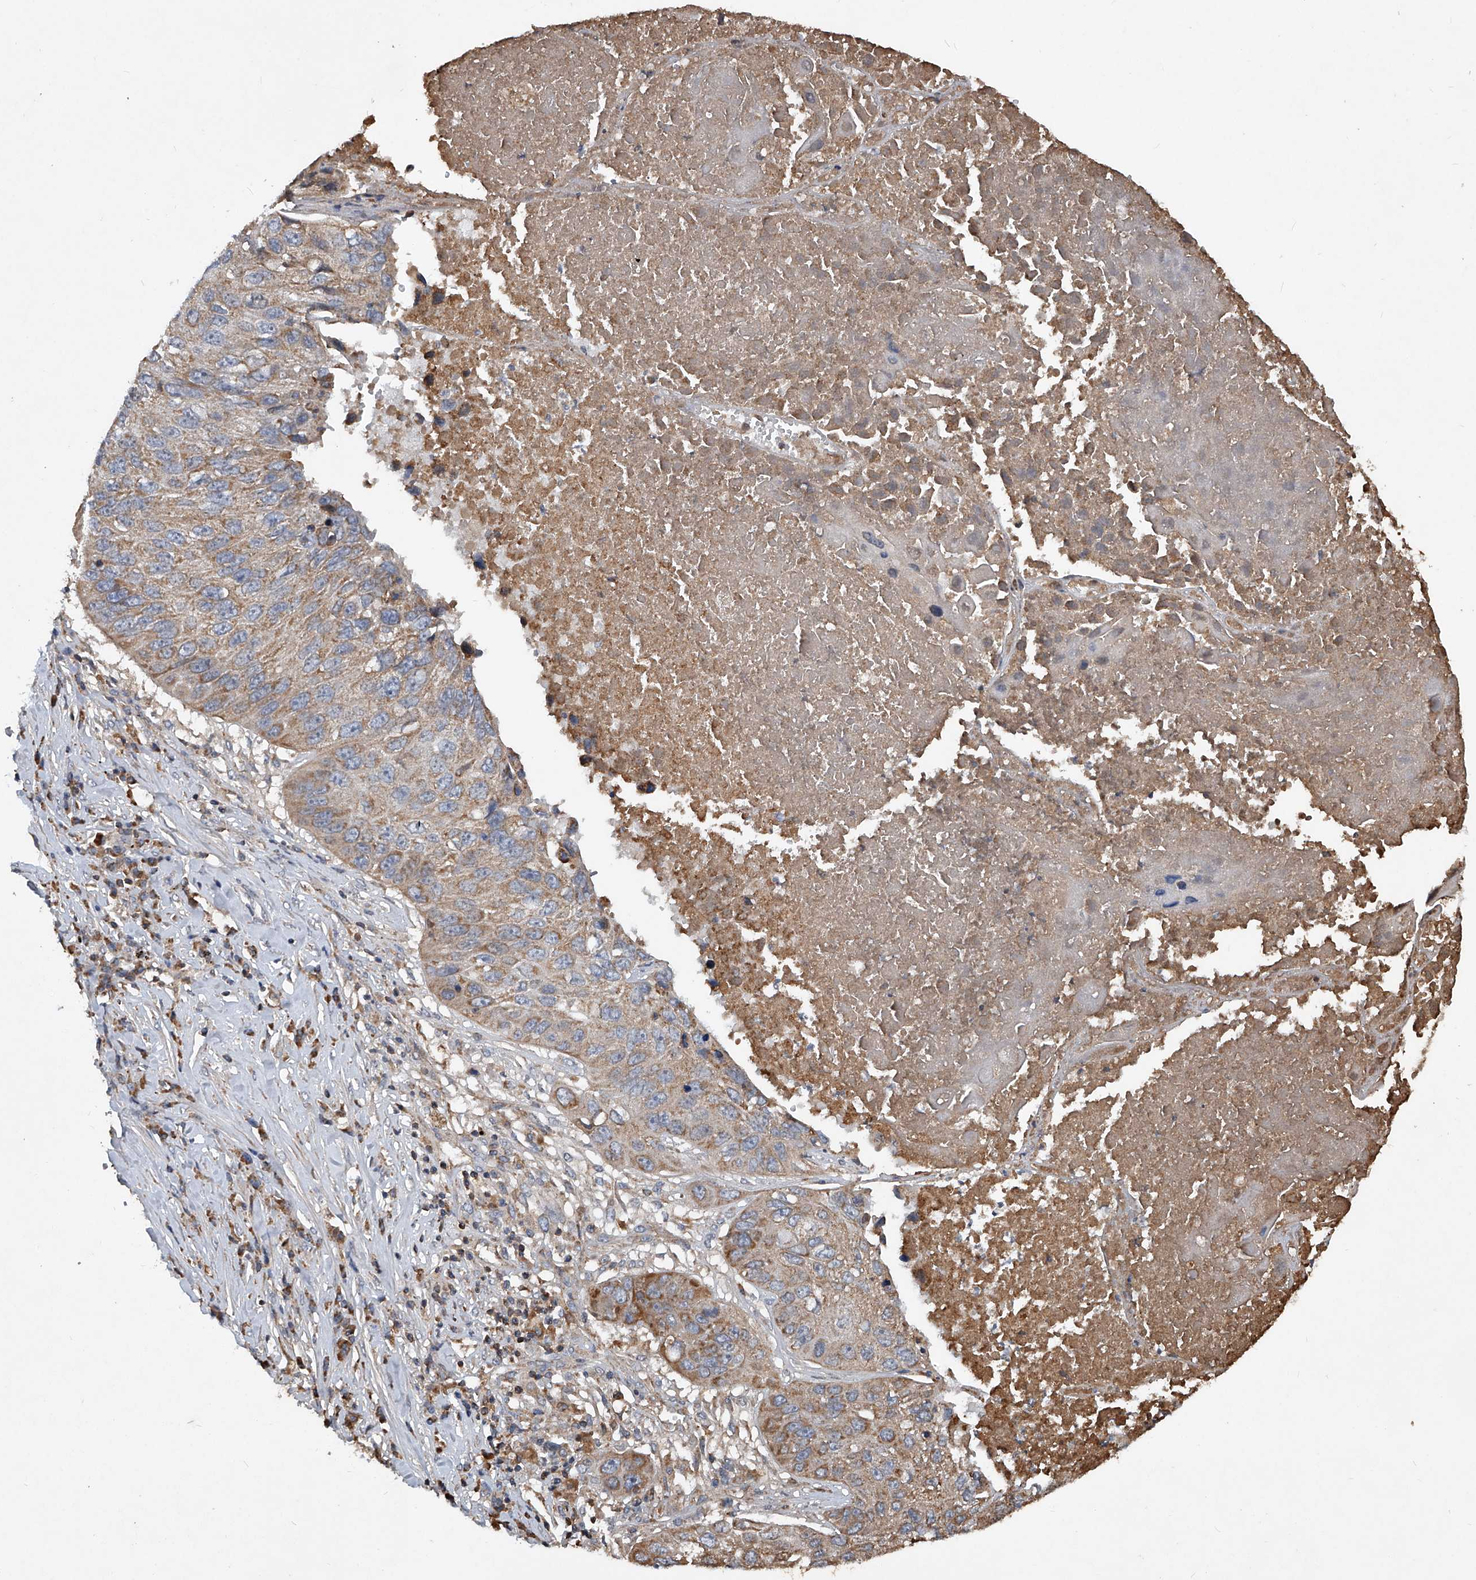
{"staining": {"intensity": "moderate", "quantity": "25%-75%", "location": "cytoplasmic/membranous"}, "tissue": "lung cancer", "cell_type": "Tumor cells", "image_type": "cancer", "snomed": [{"axis": "morphology", "description": "Squamous cell carcinoma, NOS"}, {"axis": "topography", "description": "Lung"}], "caption": "Human squamous cell carcinoma (lung) stained with a brown dye reveals moderate cytoplasmic/membranous positive expression in approximately 25%-75% of tumor cells.", "gene": "SDHA", "patient": {"sex": "male", "age": 61}}